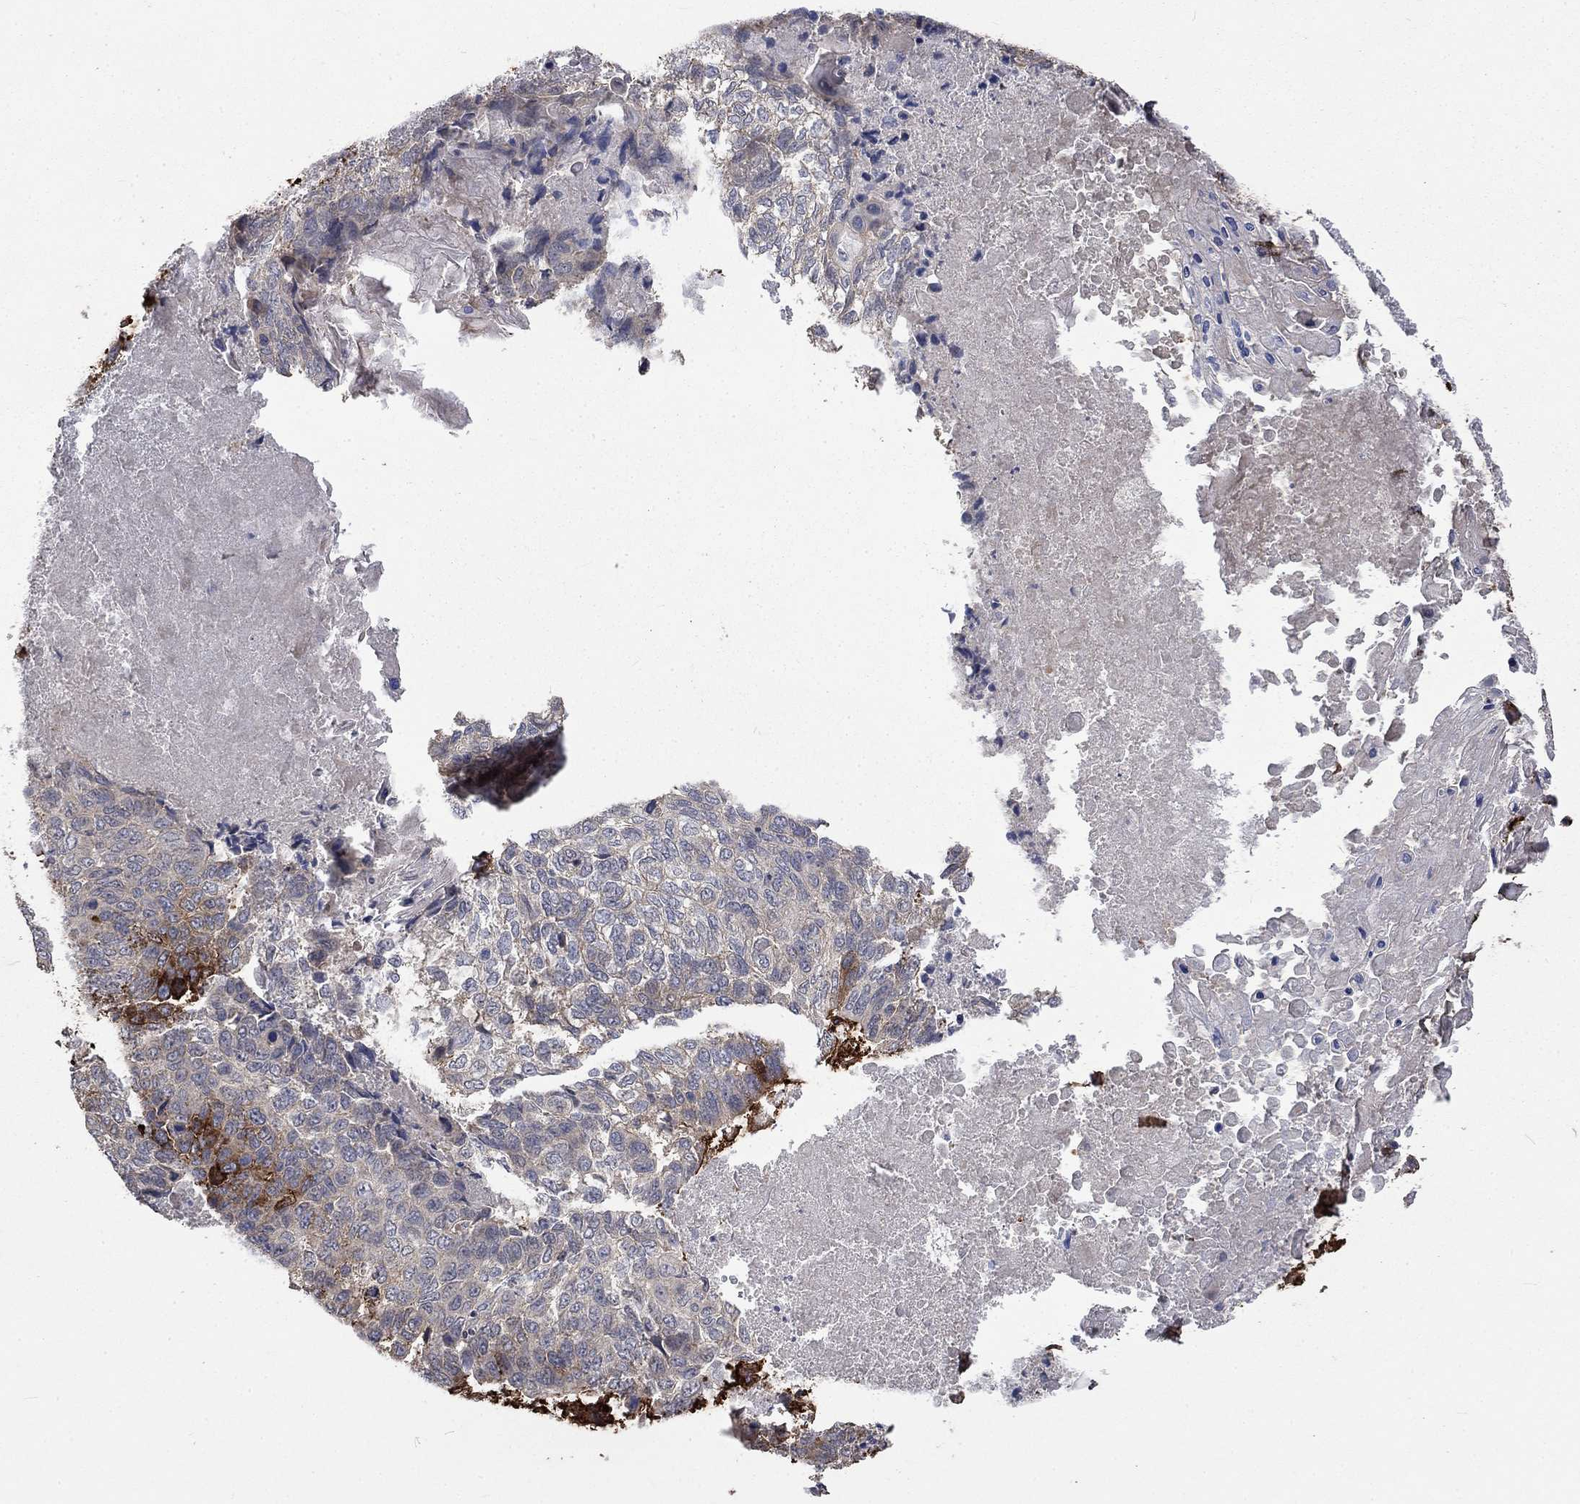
{"staining": {"intensity": "moderate", "quantity": "<25%", "location": "cytoplasmic/membranous"}, "tissue": "lung cancer", "cell_type": "Tumor cells", "image_type": "cancer", "snomed": [{"axis": "morphology", "description": "Squamous cell carcinoma, NOS"}, {"axis": "topography", "description": "Lung"}], "caption": "Human lung squamous cell carcinoma stained with a brown dye shows moderate cytoplasmic/membranous positive staining in about <25% of tumor cells.", "gene": "VCAN", "patient": {"sex": "male", "age": 69}}